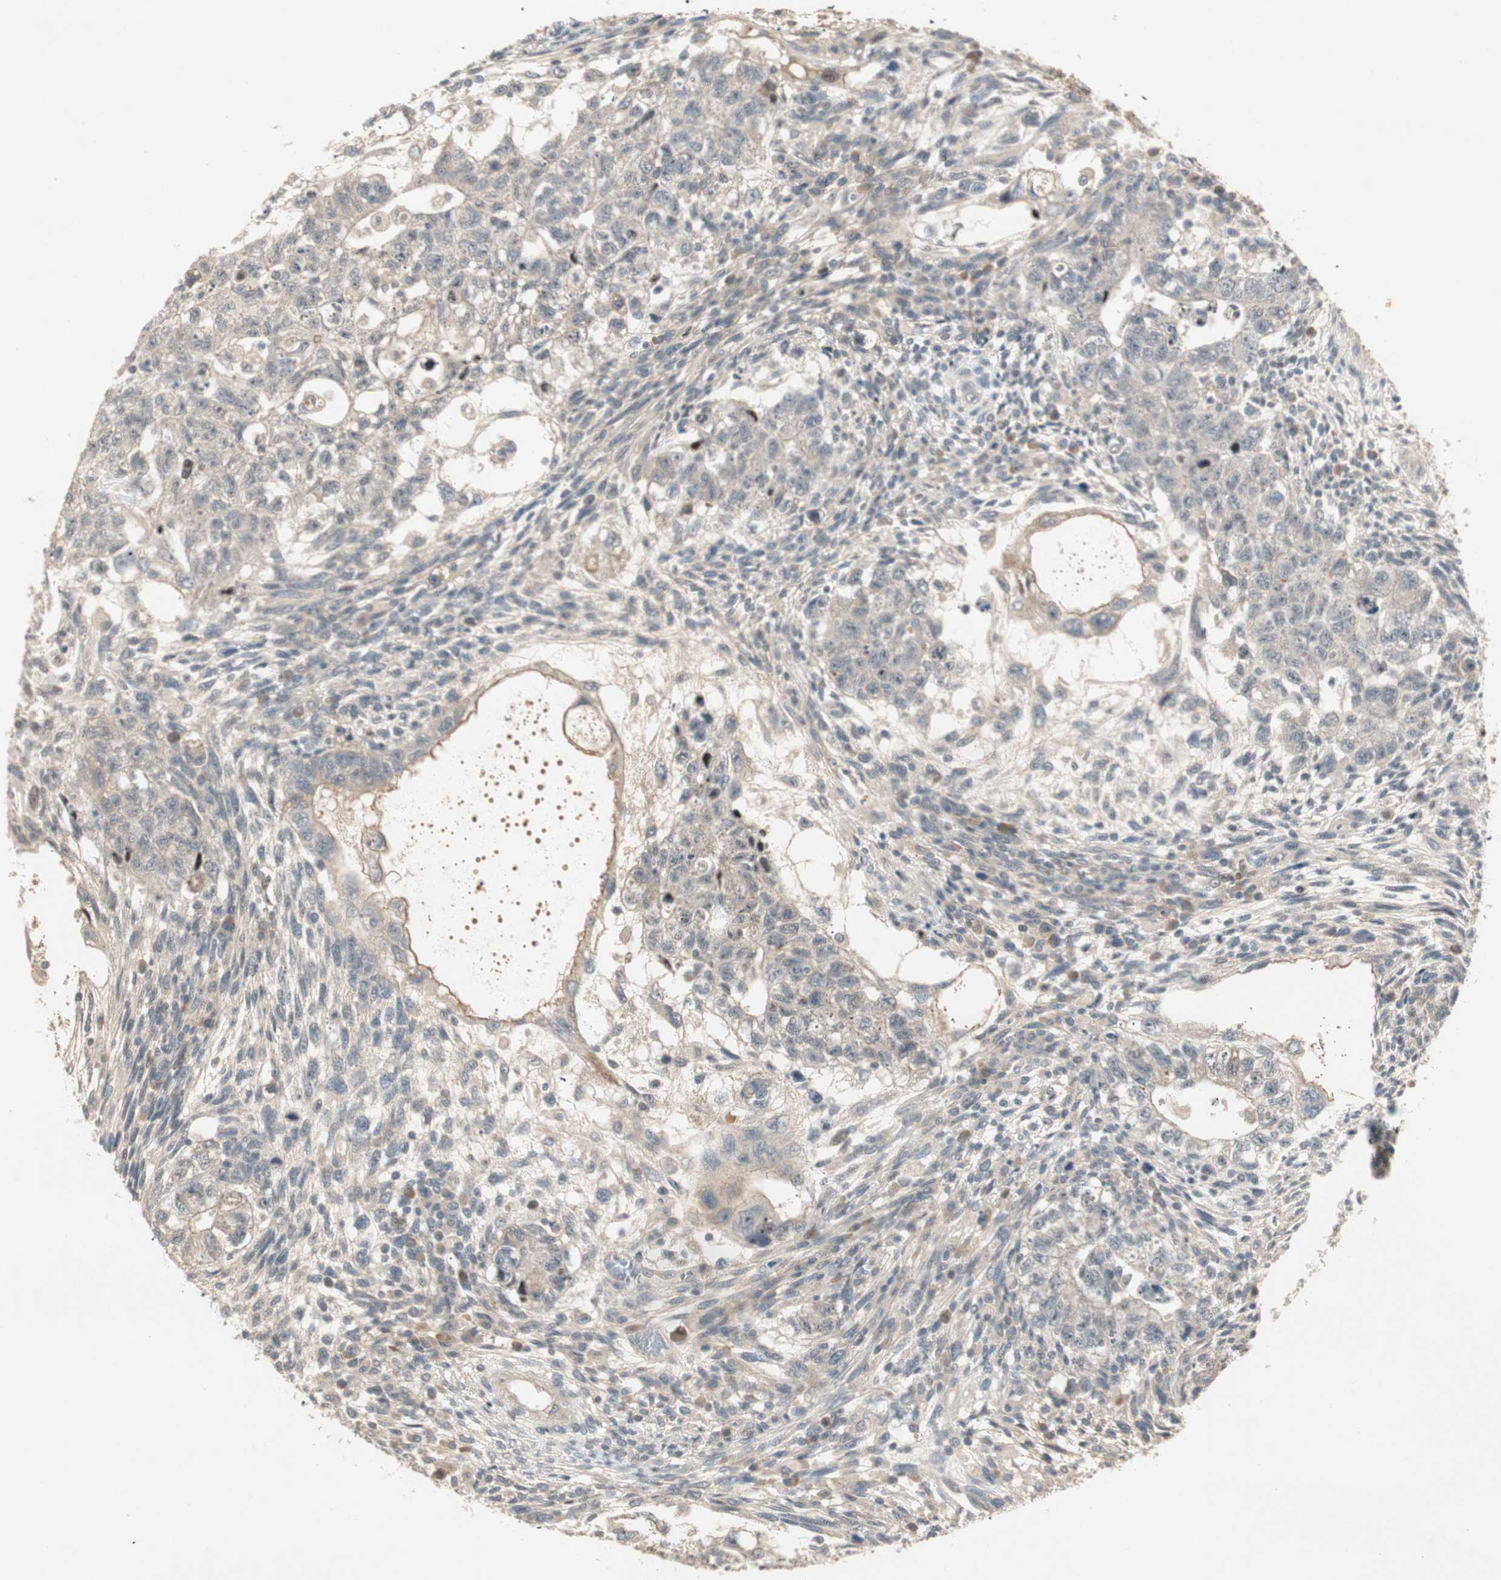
{"staining": {"intensity": "weak", "quantity": ">75%", "location": "cytoplasmic/membranous"}, "tissue": "testis cancer", "cell_type": "Tumor cells", "image_type": "cancer", "snomed": [{"axis": "morphology", "description": "Normal tissue, NOS"}, {"axis": "morphology", "description": "Carcinoma, Embryonal, NOS"}, {"axis": "topography", "description": "Testis"}], "caption": "Human testis cancer (embryonal carcinoma) stained for a protein (brown) reveals weak cytoplasmic/membranous positive expression in about >75% of tumor cells.", "gene": "ACSL5", "patient": {"sex": "male", "age": 36}}